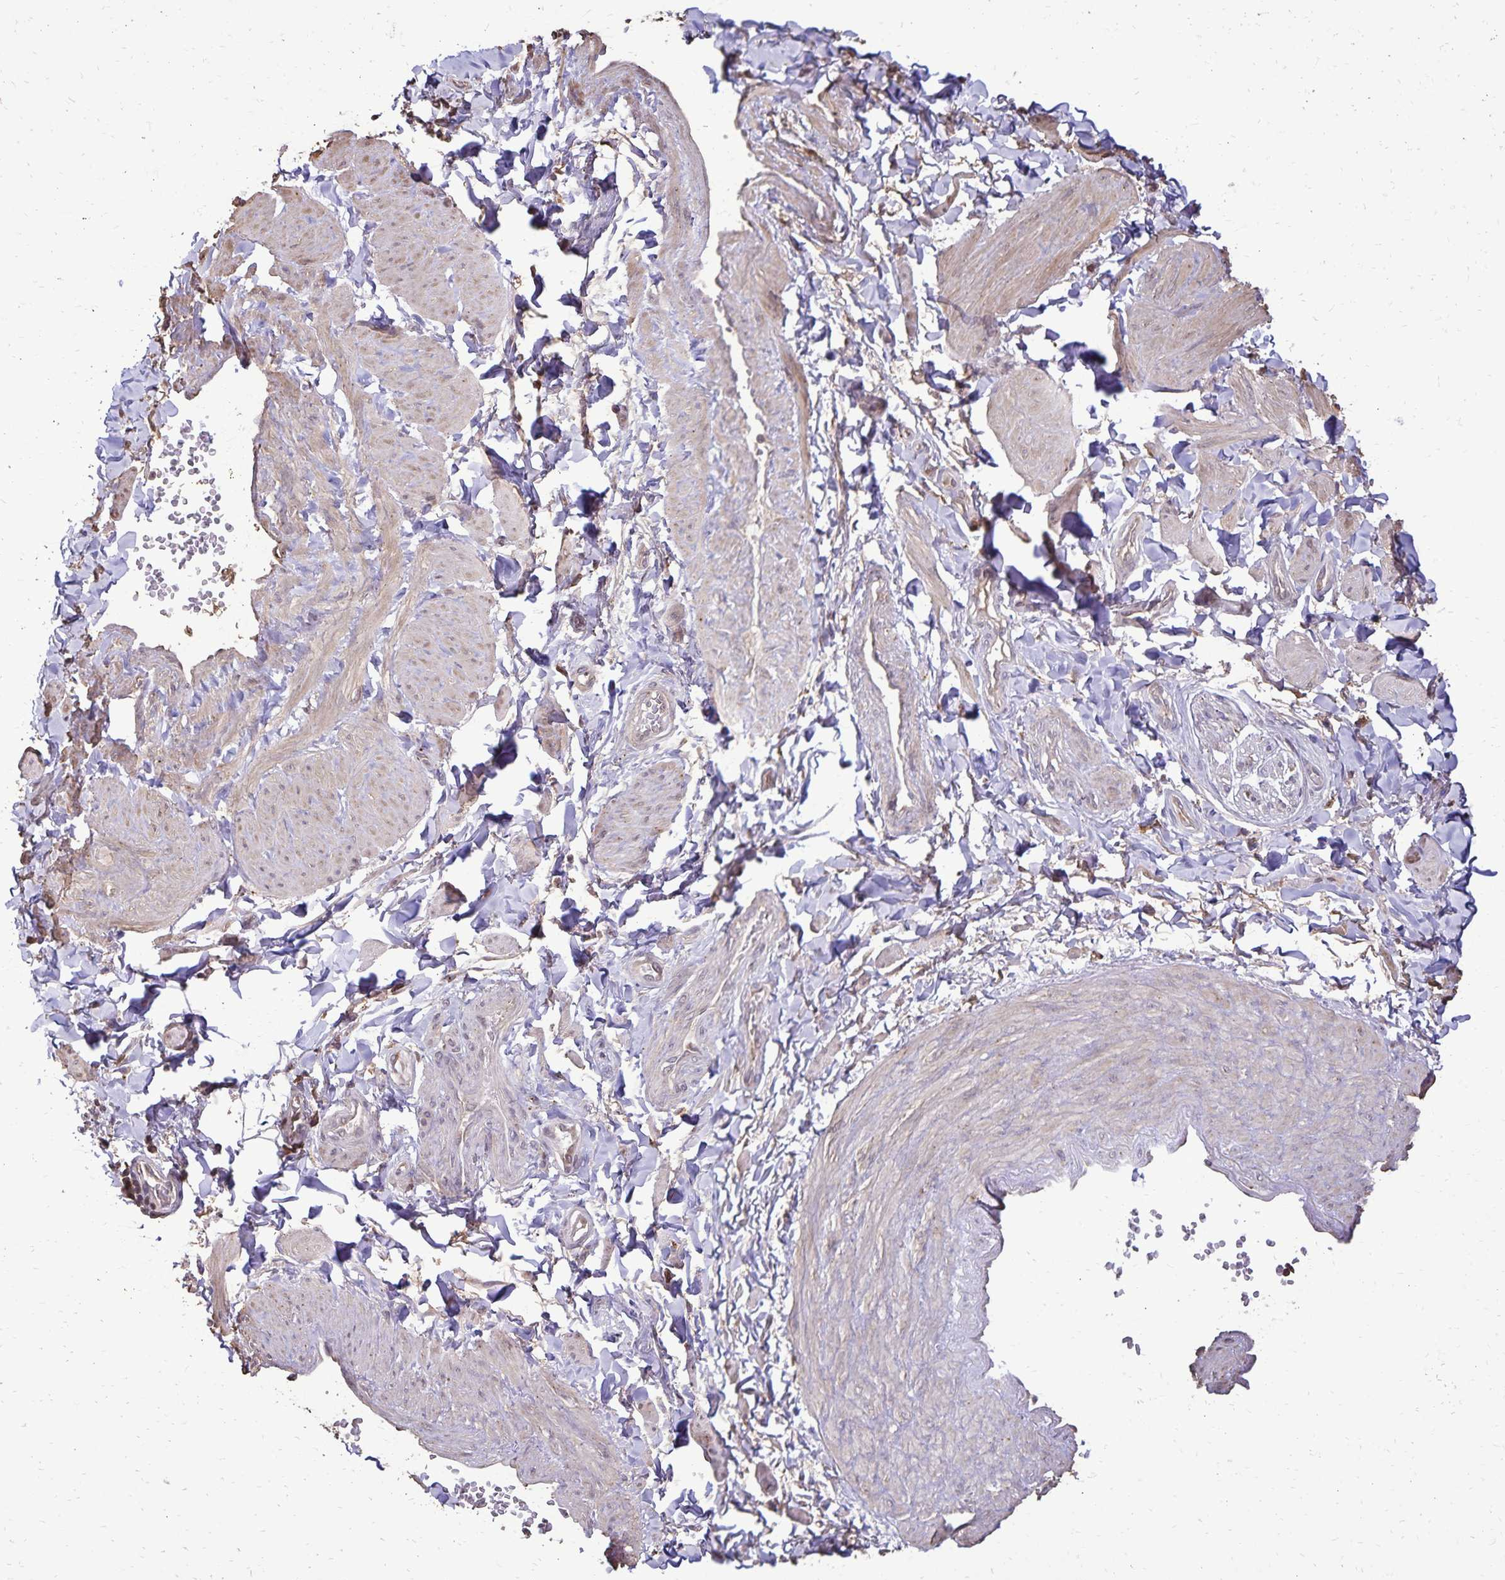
{"staining": {"intensity": "moderate", "quantity": ">75%", "location": "cytoplasmic/membranous"}, "tissue": "adipose tissue", "cell_type": "Adipocytes", "image_type": "normal", "snomed": [{"axis": "morphology", "description": "Normal tissue, NOS"}, {"axis": "topography", "description": "Epididymis"}, {"axis": "topography", "description": "Peripheral nerve tissue"}], "caption": "Immunohistochemical staining of benign human adipose tissue exhibits medium levels of moderate cytoplasmic/membranous positivity in approximately >75% of adipocytes. The staining was performed using DAB (3,3'-diaminobenzidine), with brown indicating positive protein expression. Nuclei are stained blue with hematoxylin.", "gene": "CHMP1B", "patient": {"sex": "male", "age": 32}}